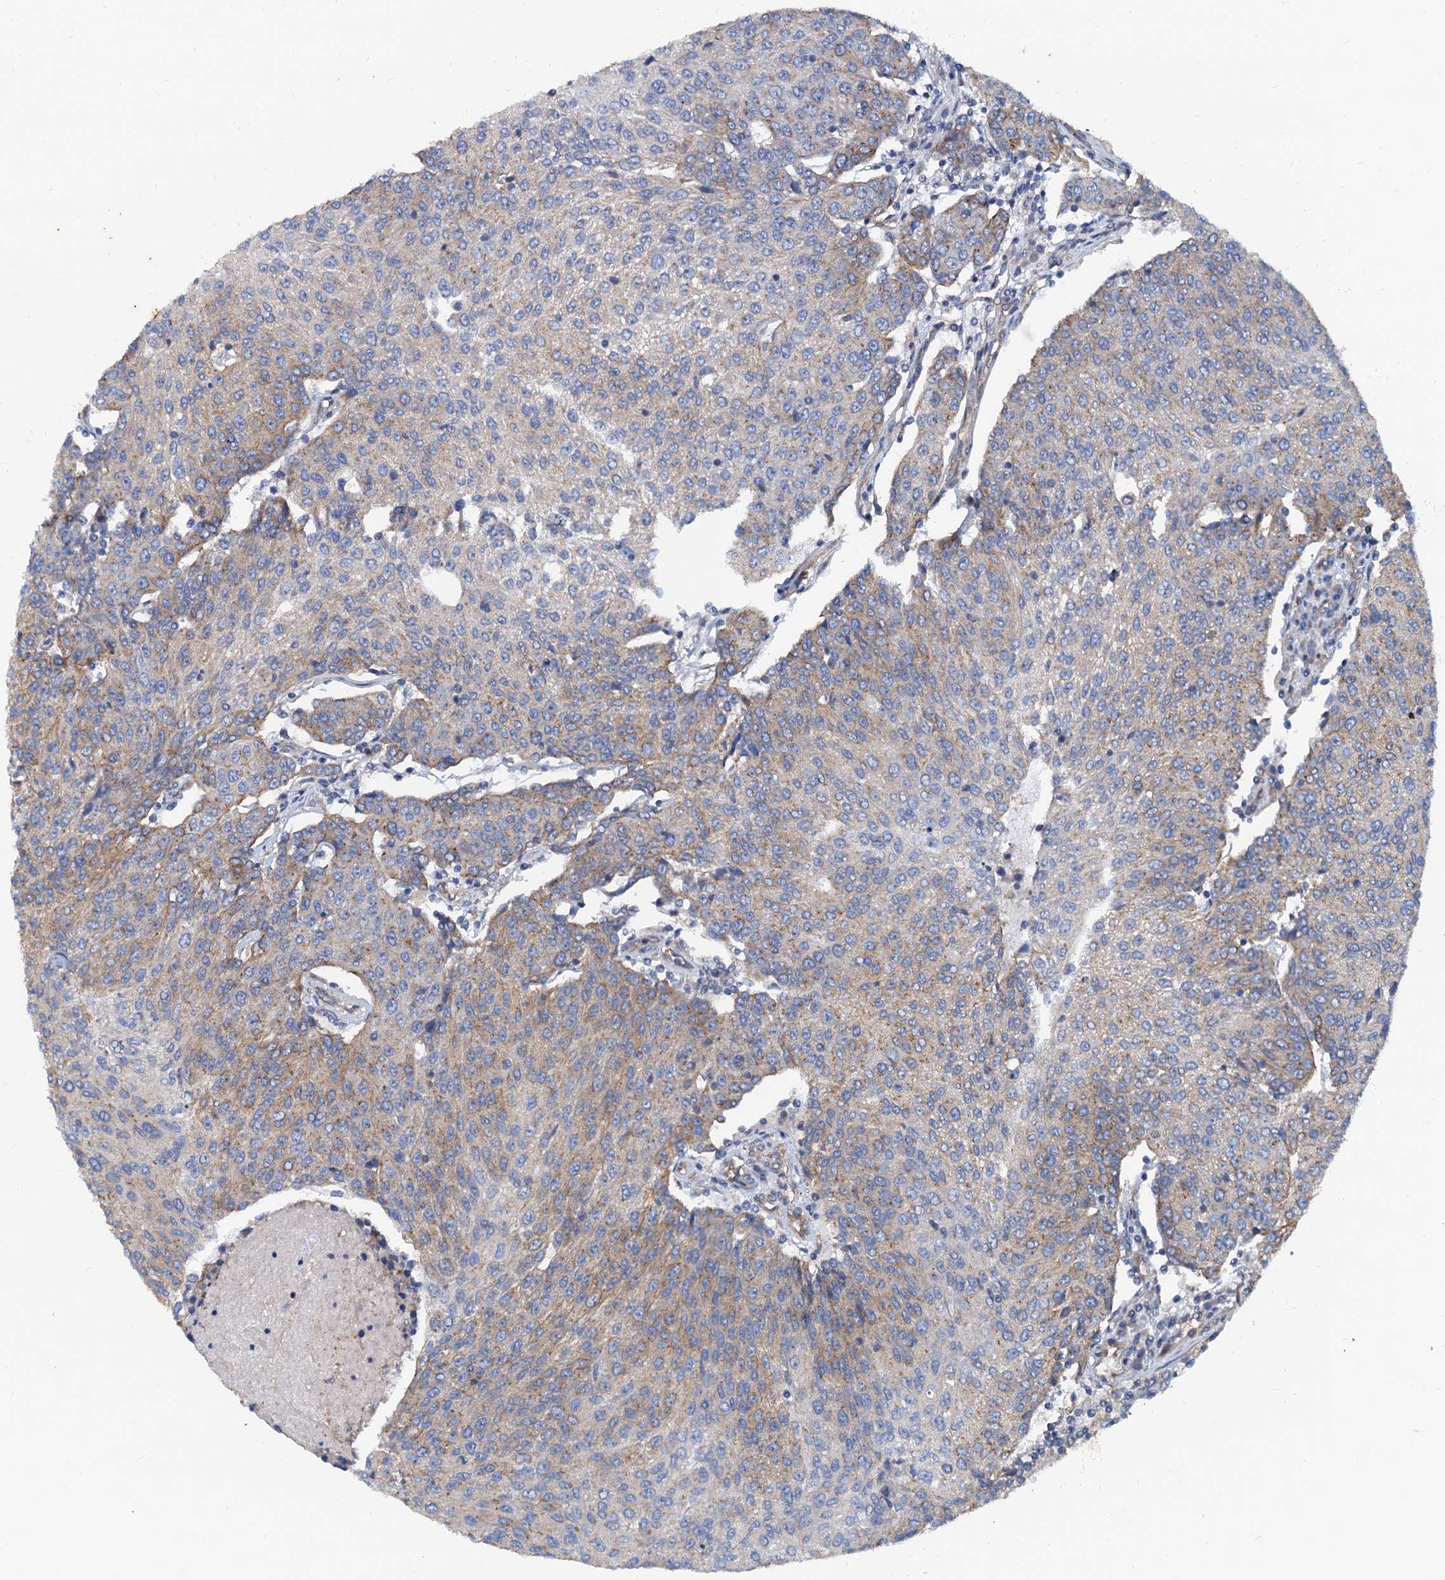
{"staining": {"intensity": "weak", "quantity": "25%-75%", "location": "cytoplasmic/membranous"}, "tissue": "urothelial cancer", "cell_type": "Tumor cells", "image_type": "cancer", "snomed": [{"axis": "morphology", "description": "Urothelial carcinoma, High grade"}, {"axis": "topography", "description": "Urinary bladder"}], "caption": "Human high-grade urothelial carcinoma stained for a protein (brown) demonstrates weak cytoplasmic/membranous positive staining in approximately 25%-75% of tumor cells.", "gene": "NGRN", "patient": {"sex": "female", "age": 85}}